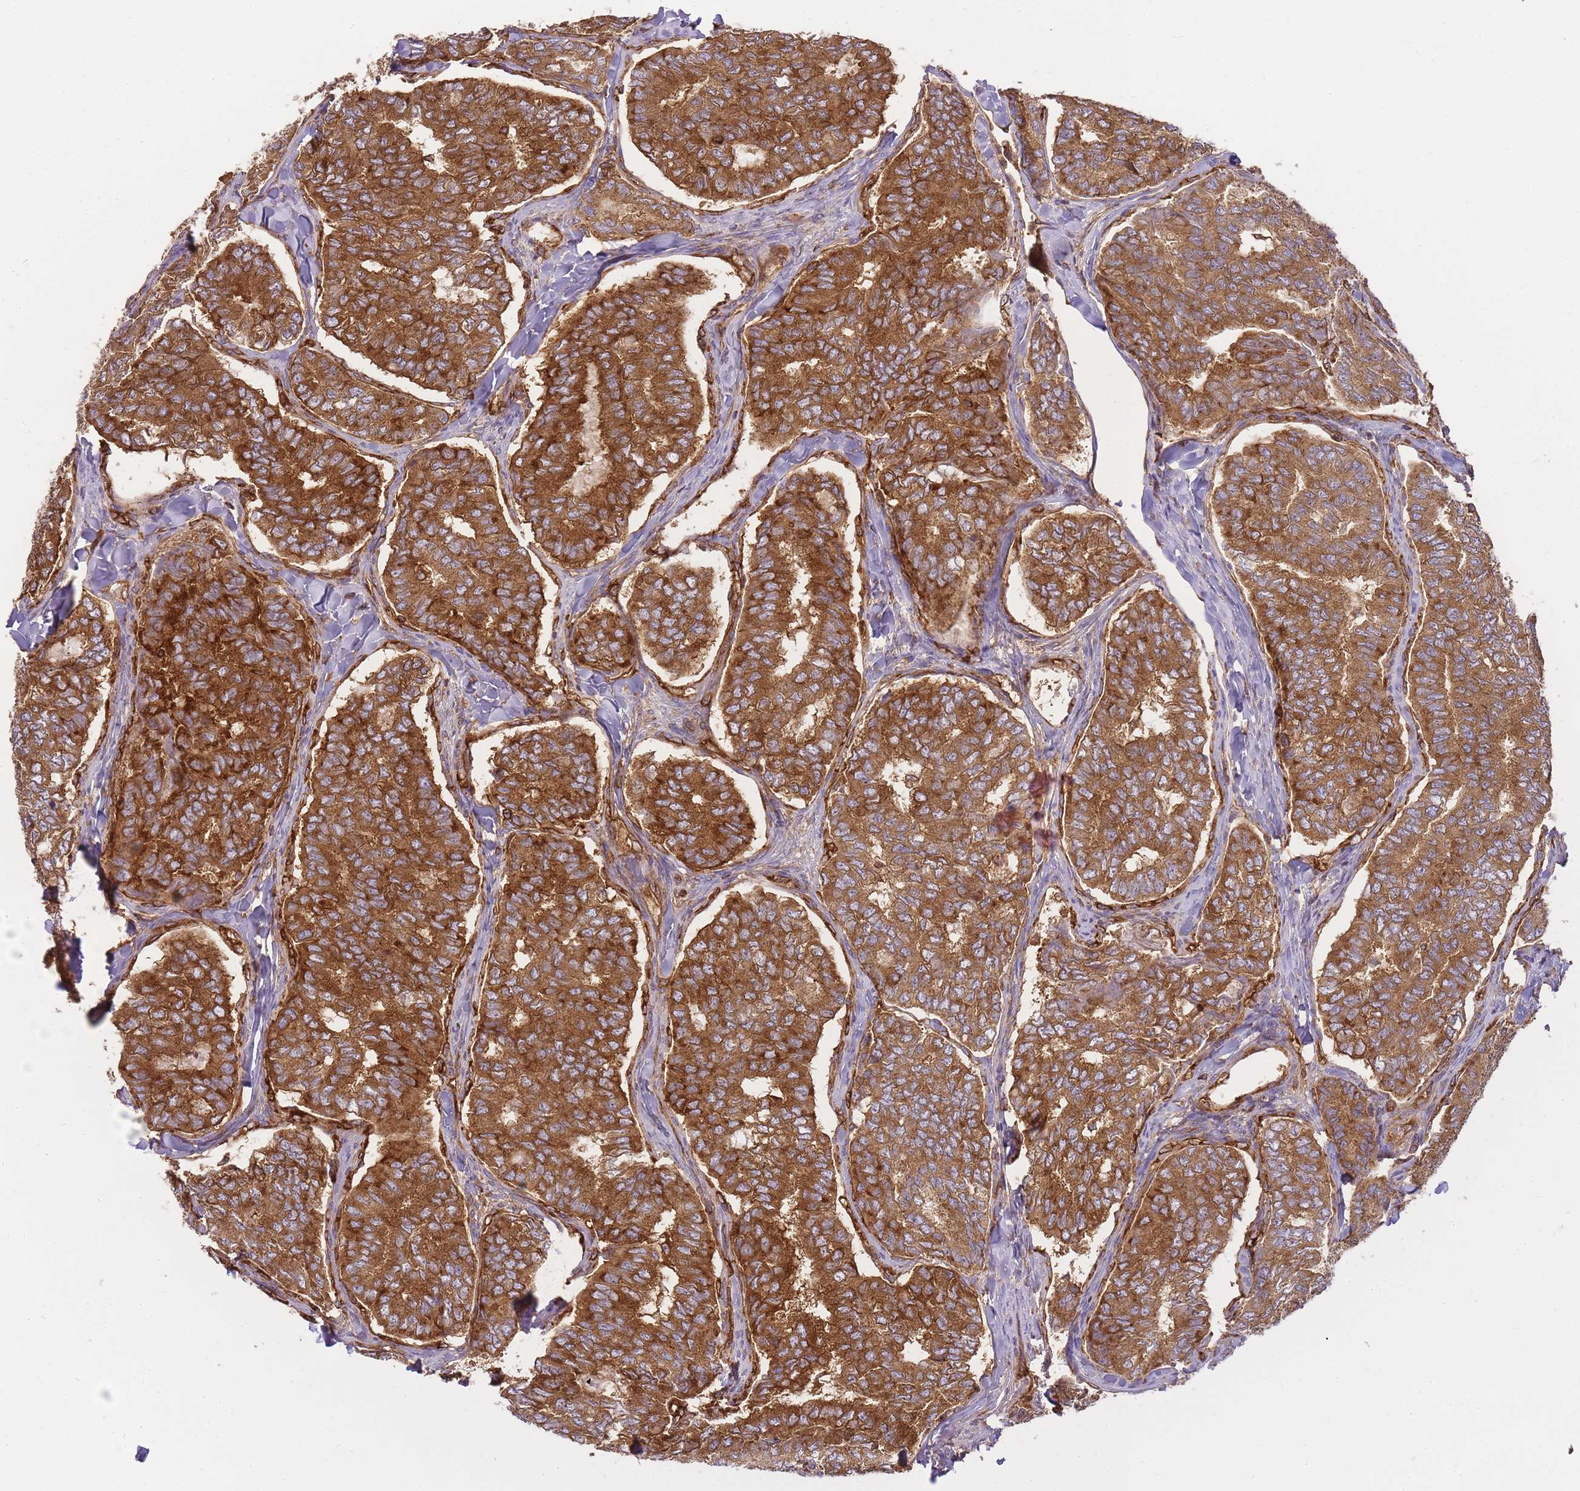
{"staining": {"intensity": "strong", "quantity": ">75%", "location": "cytoplasmic/membranous"}, "tissue": "thyroid cancer", "cell_type": "Tumor cells", "image_type": "cancer", "snomed": [{"axis": "morphology", "description": "Papillary adenocarcinoma, NOS"}, {"axis": "topography", "description": "Thyroid gland"}], "caption": "Human thyroid papillary adenocarcinoma stained with a brown dye demonstrates strong cytoplasmic/membranous positive positivity in about >75% of tumor cells.", "gene": "MSN", "patient": {"sex": "female", "age": 35}}